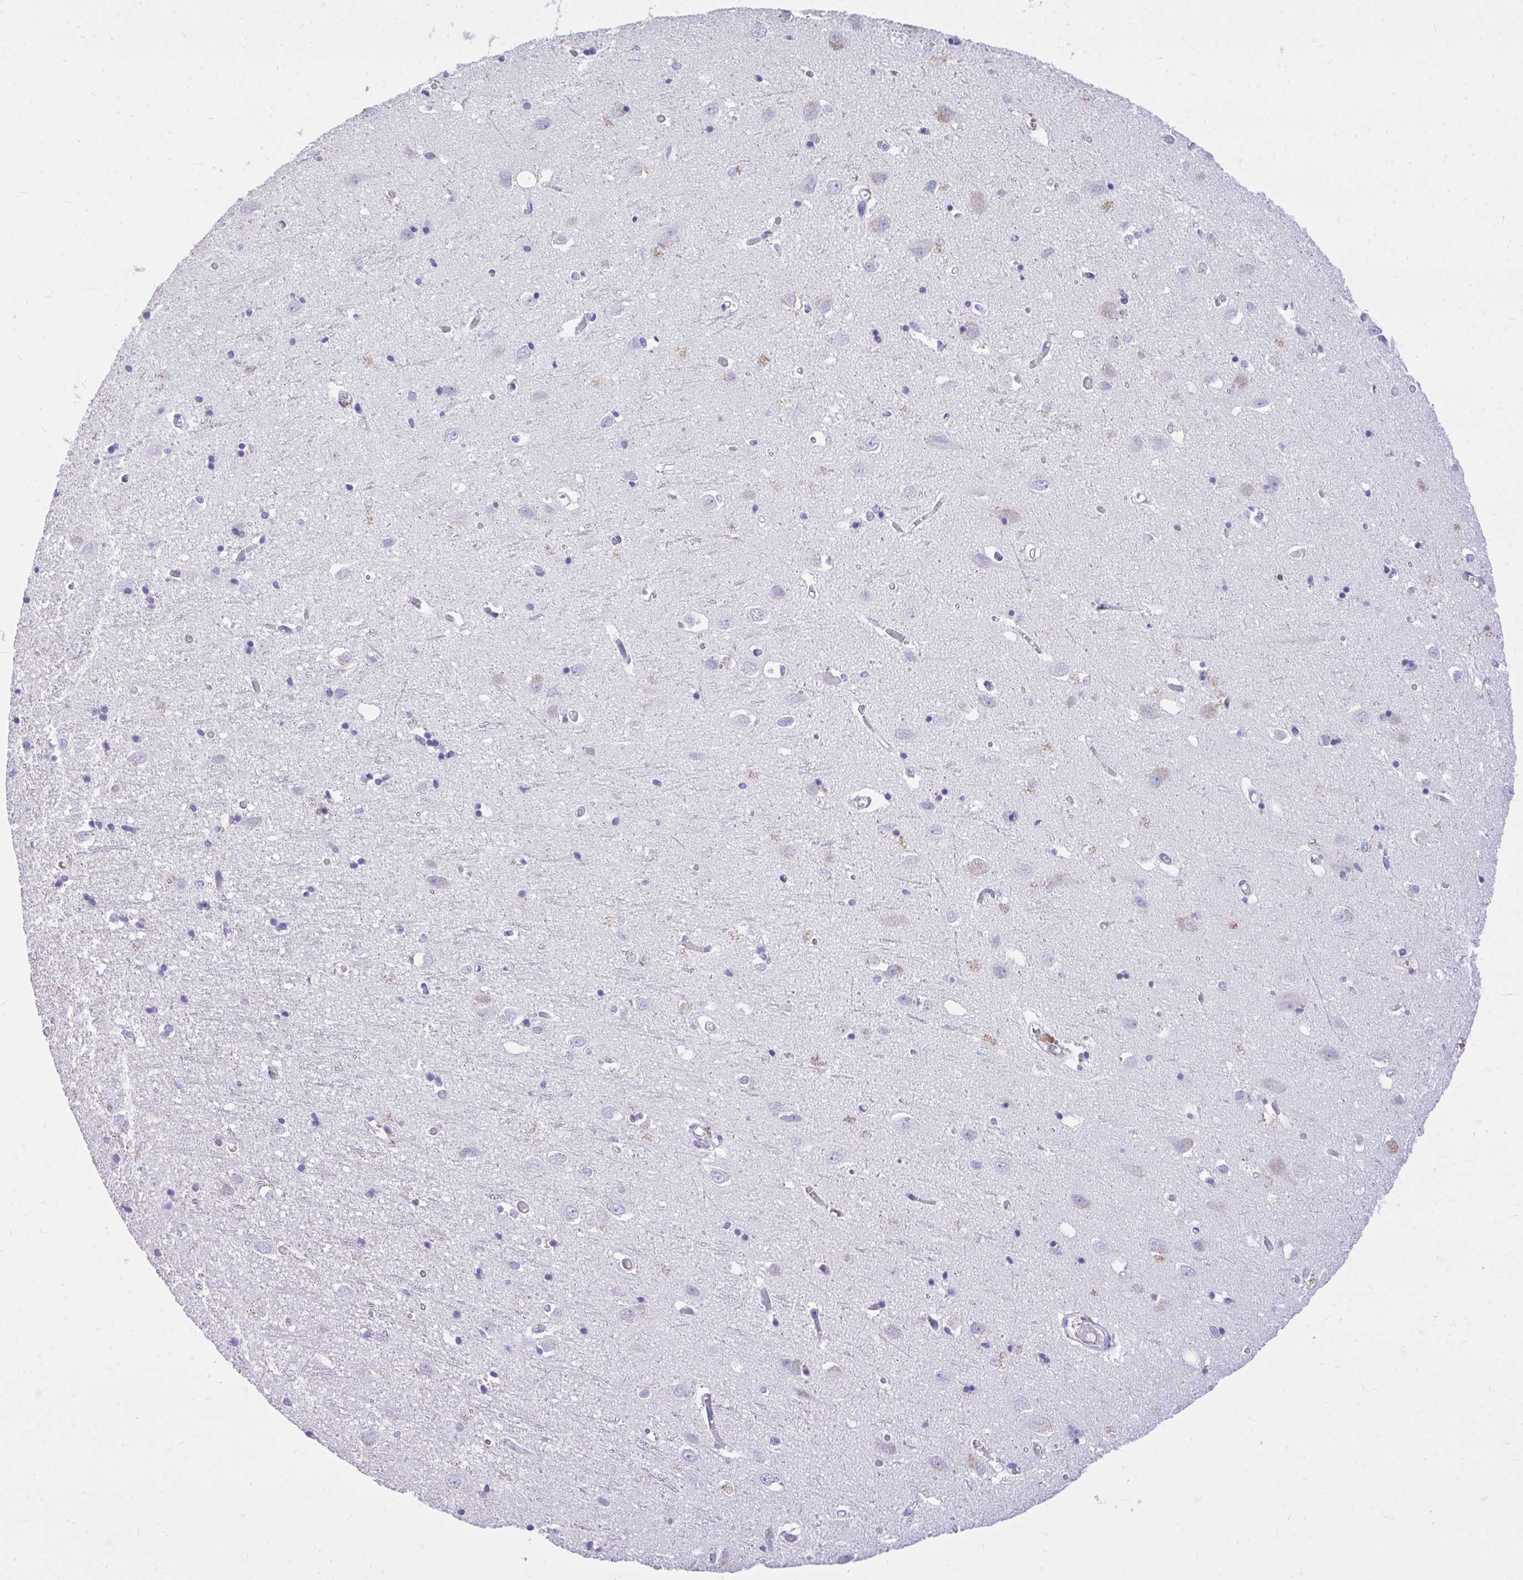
{"staining": {"intensity": "negative", "quantity": "none", "location": "none"}, "tissue": "cerebral cortex", "cell_type": "Endothelial cells", "image_type": "normal", "snomed": [{"axis": "morphology", "description": "Normal tissue, NOS"}, {"axis": "topography", "description": "Cerebral cortex"}], "caption": "Immunohistochemical staining of unremarkable cerebral cortex shows no significant positivity in endothelial cells. (DAB (3,3'-diaminobenzidine) immunohistochemistry (IHC) visualized using brightfield microscopy, high magnification).", "gene": "MON1A", "patient": {"sex": "male", "age": 70}}